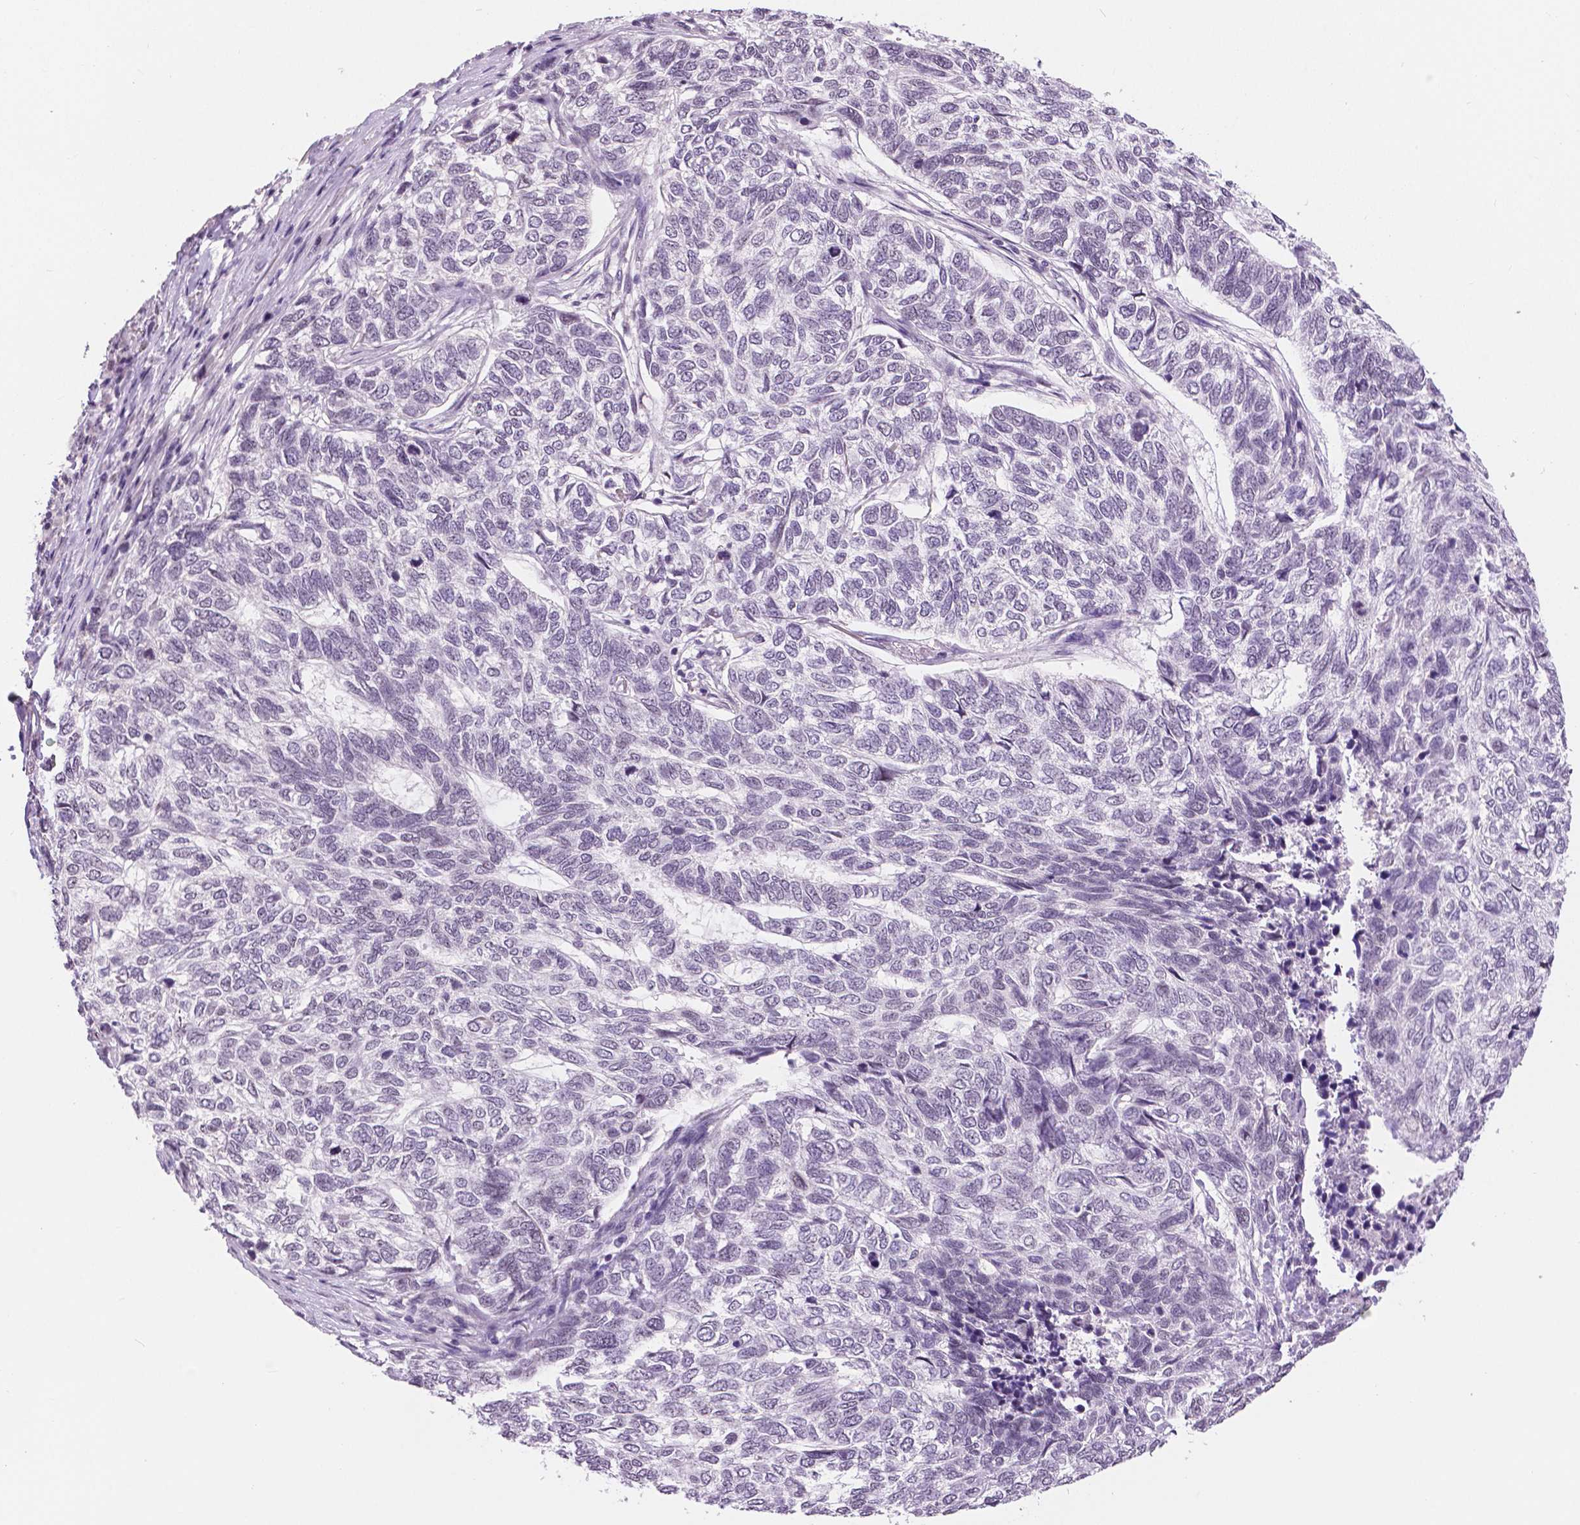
{"staining": {"intensity": "negative", "quantity": "none", "location": "none"}, "tissue": "skin cancer", "cell_type": "Tumor cells", "image_type": "cancer", "snomed": [{"axis": "morphology", "description": "Basal cell carcinoma"}, {"axis": "topography", "description": "Skin"}], "caption": "IHC micrograph of human skin basal cell carcinoma stained for a protein (brown), which demonstrates no positivity in tumor cells. (DAB (3,3'-diaminobenzidine) immunohistochemistry visualized using brightfield microscopy, high magnification).", "gene": "NHP2", "patient": {"sex": "female", "age": 65}}